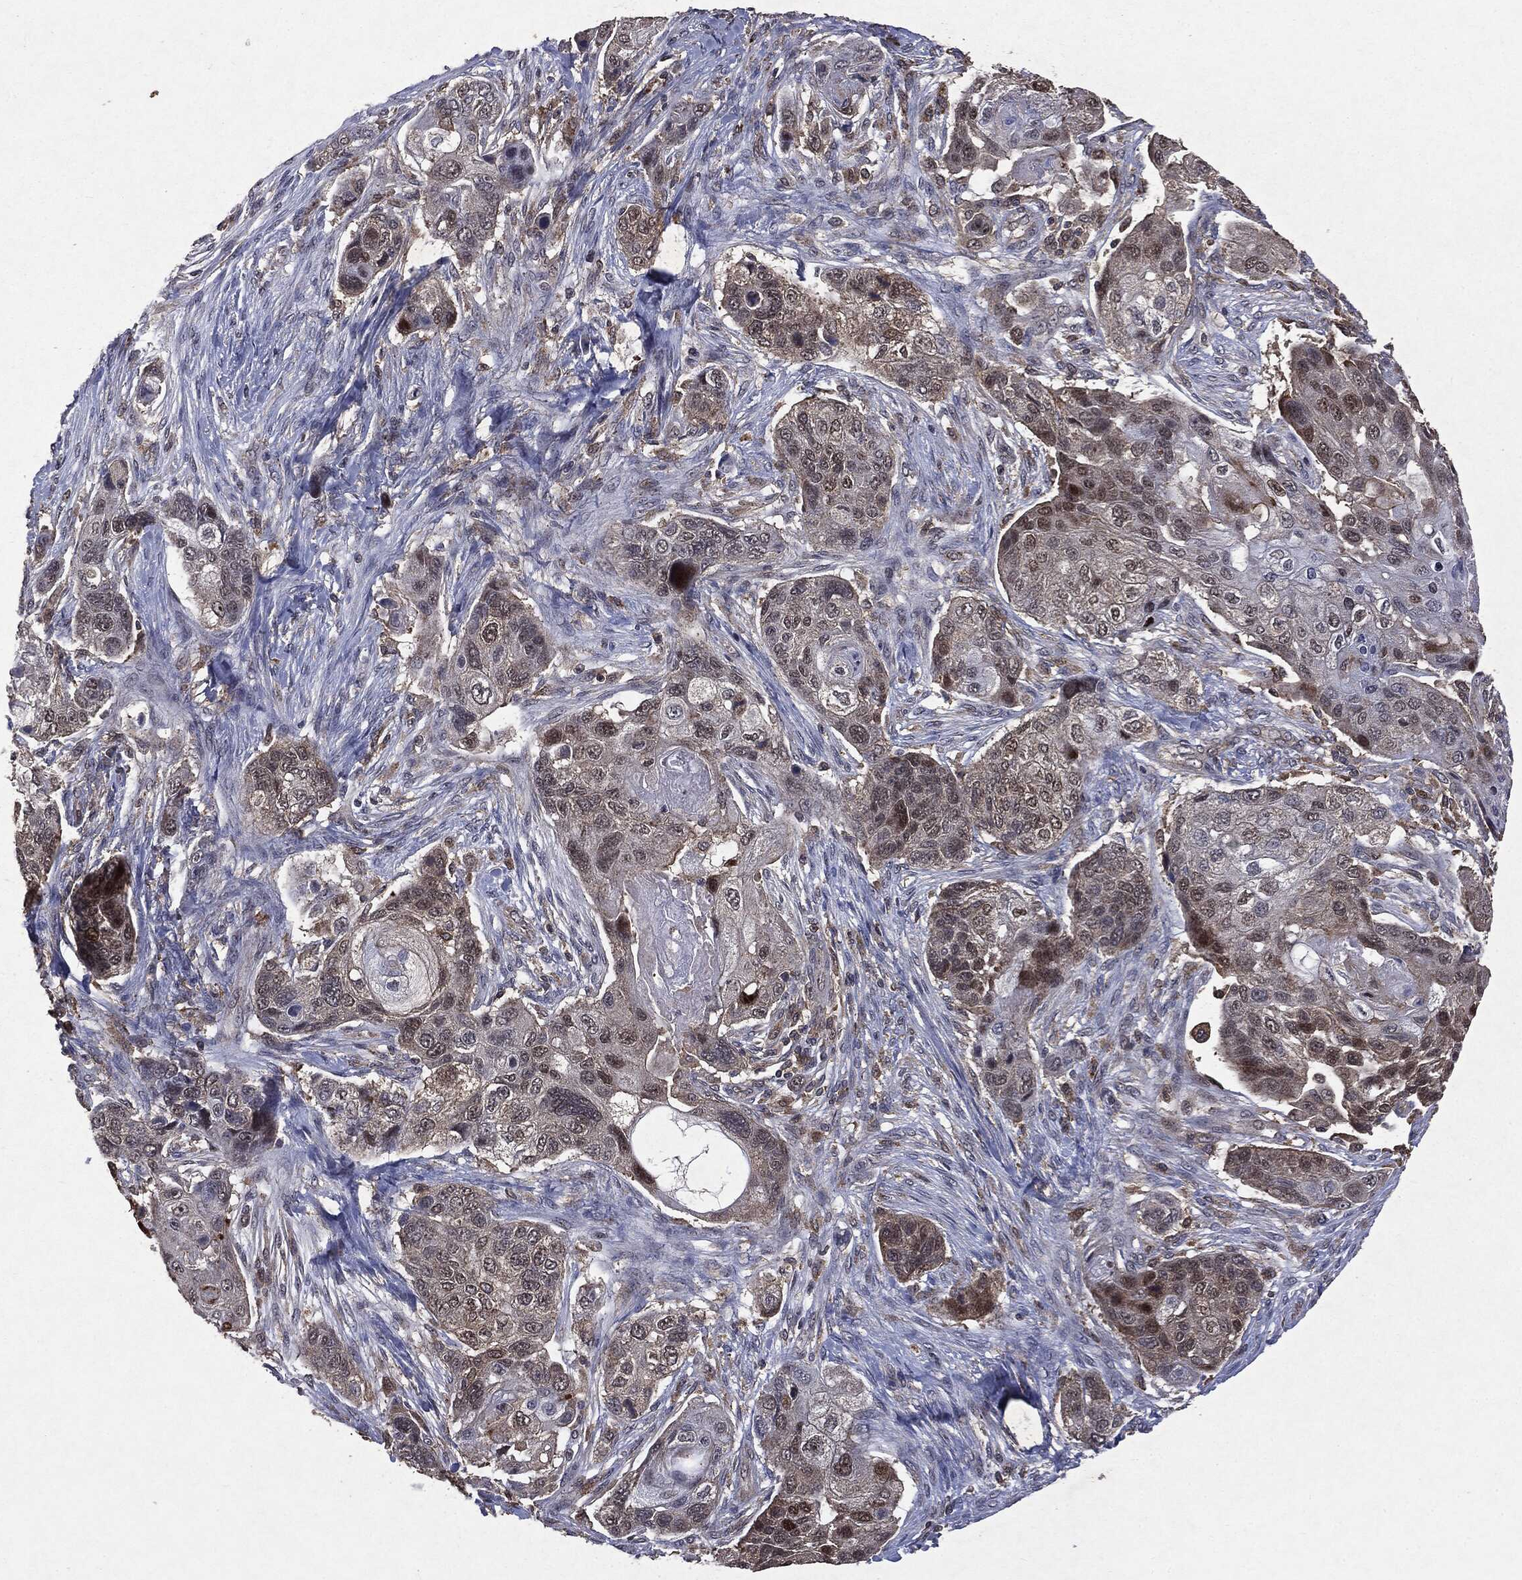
{"staining": {"intensity": "moderate", "quantity": "<25%", "location": "cytoplasmic/membranous"}, "tissue": "lung cancer", "cell_type": "Tumor cells", "image_type": "cancer", "snomed": [{"axis": "morphology", "description": "Normal tissue, NOS"}, {"axis": "morphology", "description": "Squamous cell carcinoma, NOS"}, {"axis": "topography", "description": "Bronchus"}, {"axis": "topography", "description": "Lung"}], "caption": "A histopathology image of lung cancer (squamous cell carcinoma) stained for a protein shows moderate cytoplasmic/membranous brown staining in tumor cells.", "gene": "PTEN", "patient": {"sex": "male", "age": 69}}